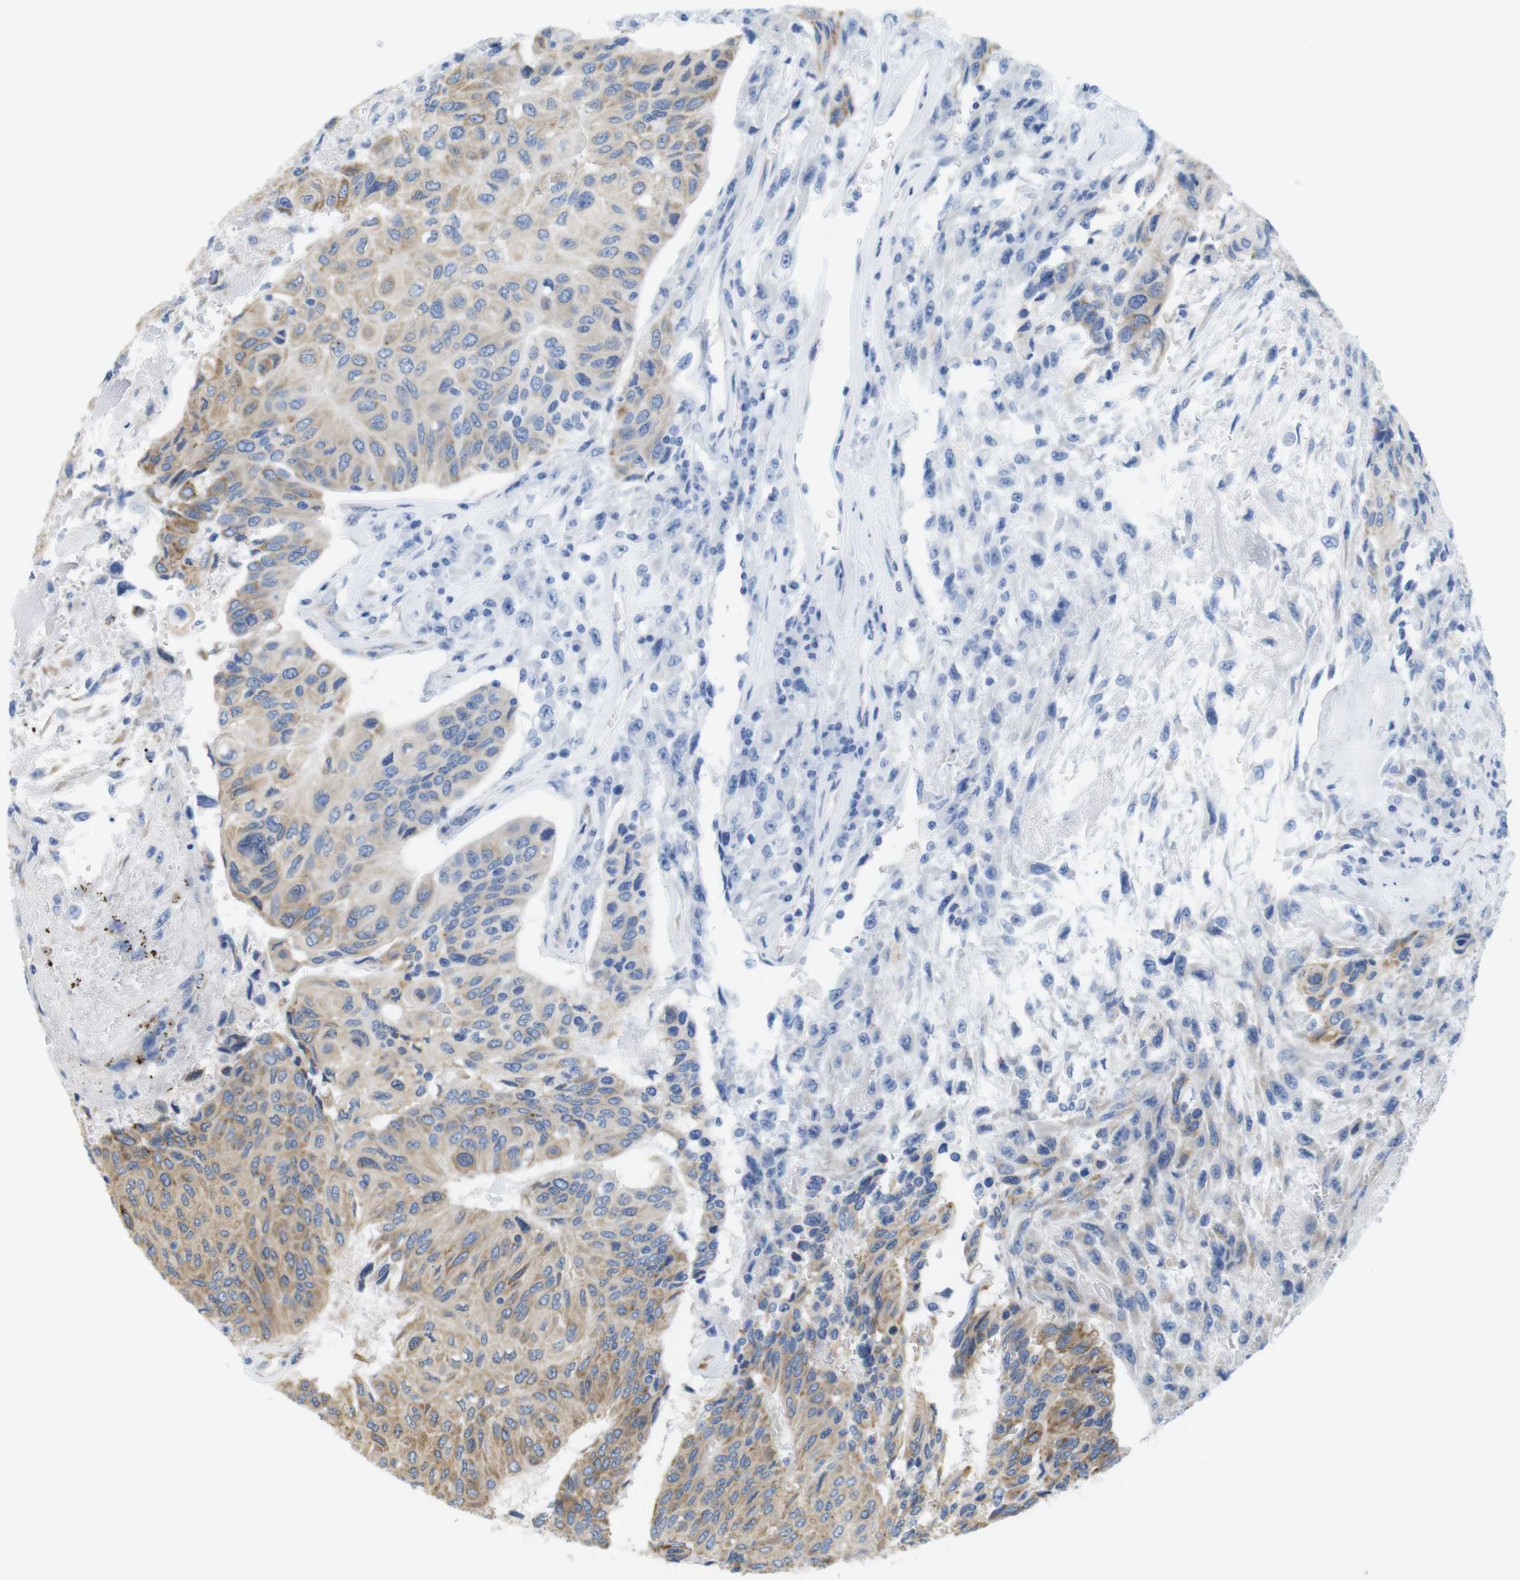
{"staining": {"intensity": "moderate", "quantity": ">75%", "location": "cytoplasmic/membranous"}, "tissue": "urothelial cancer", "cell_type": "Tumor cells", "image_type": "cancer", "snomed": [{"axis": "morphology", "description": "Urothelial carcinoma, High grade"}, {"axis": "topography", "description": "Urinary bladder"}], "caption": "Immunohistochemical staining of urothelial cancer exhibits medium levels of moderate cytoplasmic/membranous expression in approximately >75% of tumor cells.", "gene": "PCNX2", "patient": {"sex": "female", "age": 85}}